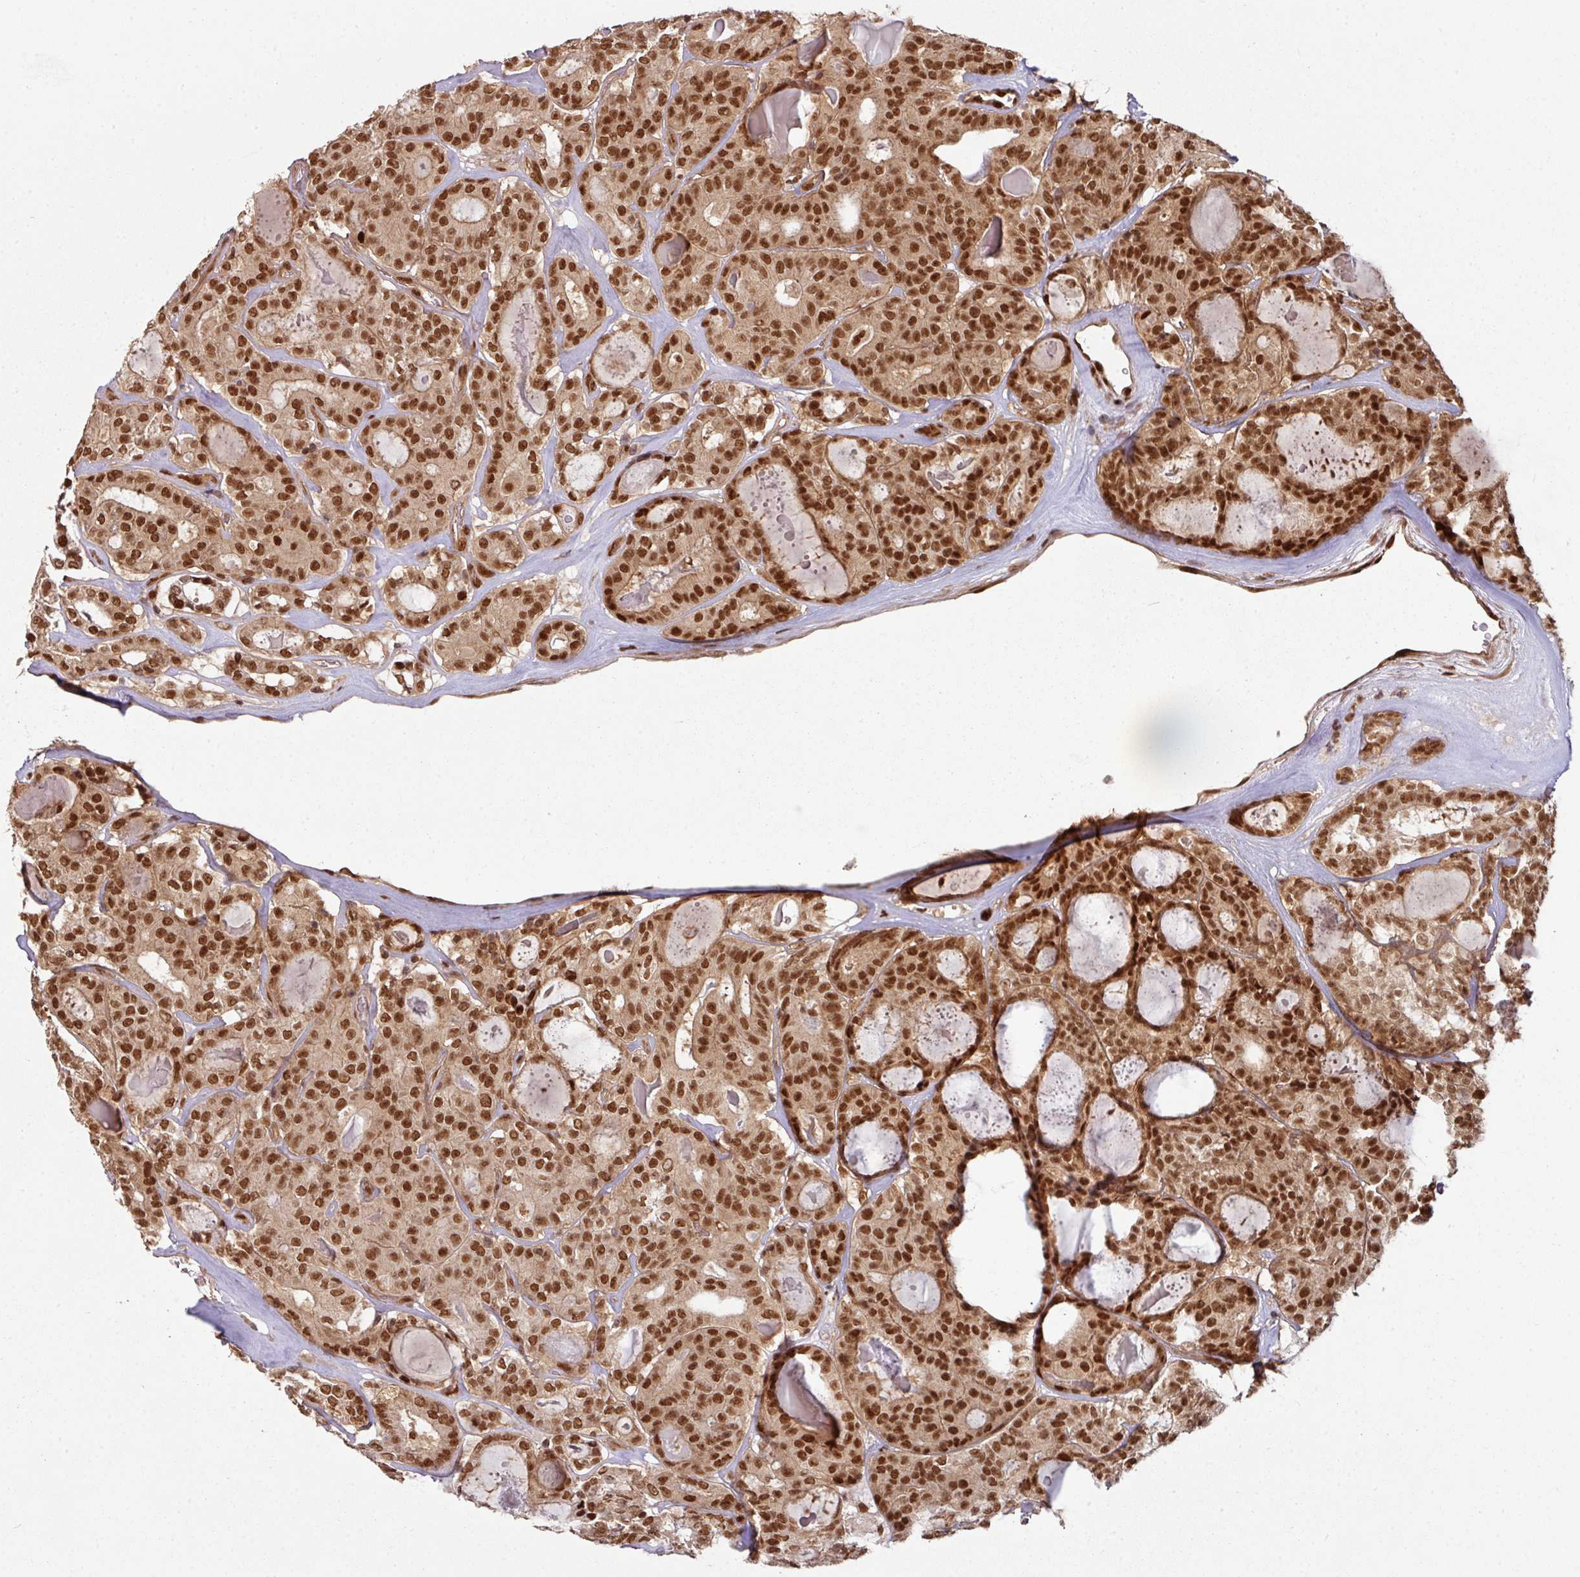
{"staining": {"intensity": "strong", "quantity": ">75%", "location": "nuclear"}, "tissue": "thyroid cancer", "cell_type": "Tumor cells", "image_type": "cancer", "snomed": [{"axis": "morphology", "description": "Papillary adenocarcinoma, NOS"}, {"axis": "topography", "description": "Thyroid gland"}], "caption": "Thyroid cancer (papillary adenocarcinoma) was stained to show a protein in brown. There is high levels of strong nuclear staining in about >75% of tumor cells.", "gene": "SIK3", "patient": {"sex": "female", "age": 72}}